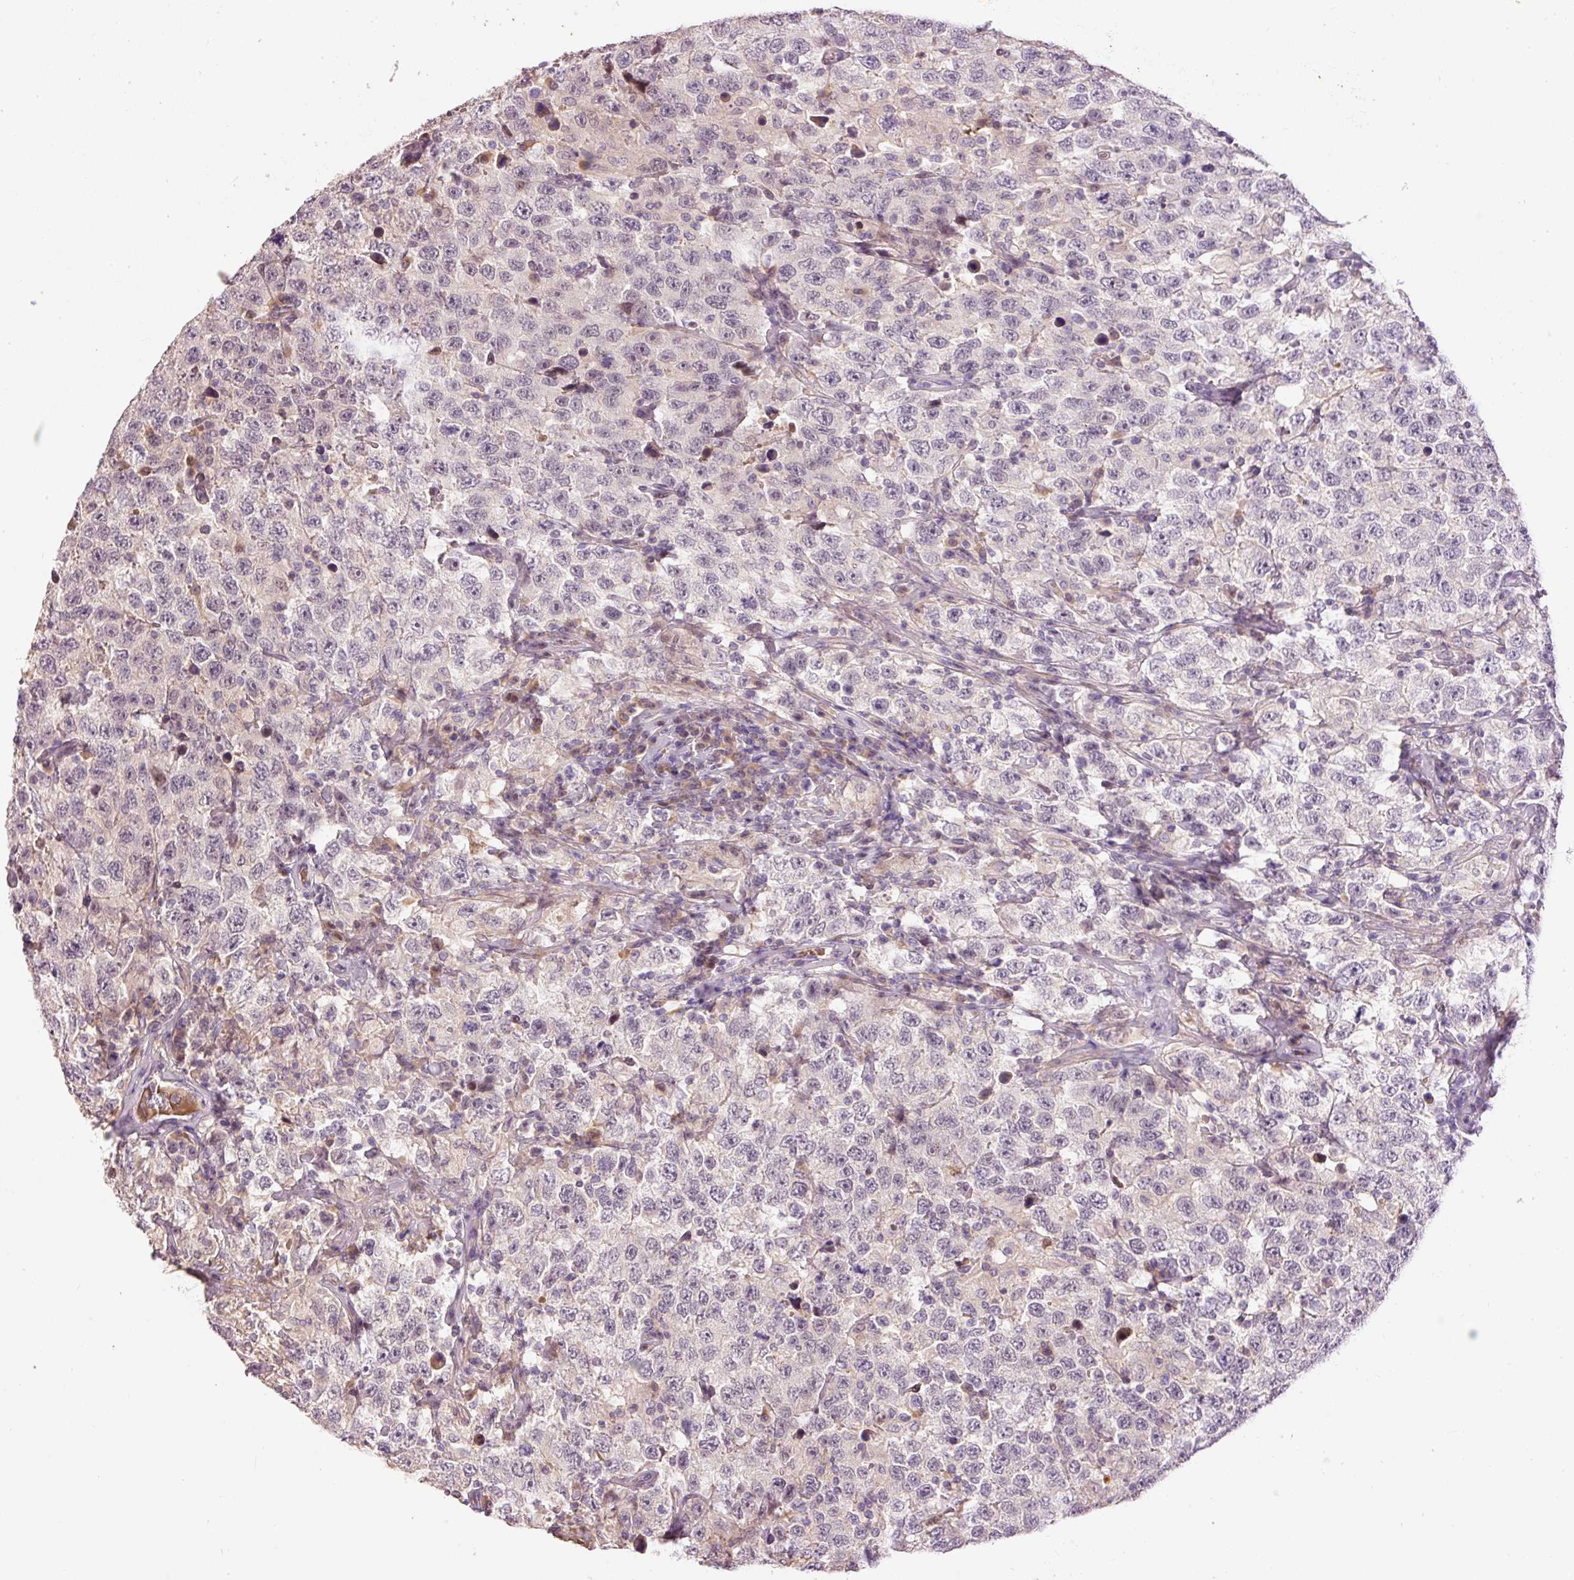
{"staining": {"intensity": "negative", "quantity": "none", "location": "none"}, "tissue": "testis cancer", "cell_type": "Tumor cells", "image_type": "cancer", "snomed": [{"axis": "morphology", "description": "Seminoma, NOS"}, {"axis": "topography", "description": "Testis"}], "caption": "Immunohistochemical staining of human seminoma (testis) shows no significant positivity in tumor cells.", "gene": "CMTM8", "patient": {"sex": "male", "age": 41}}